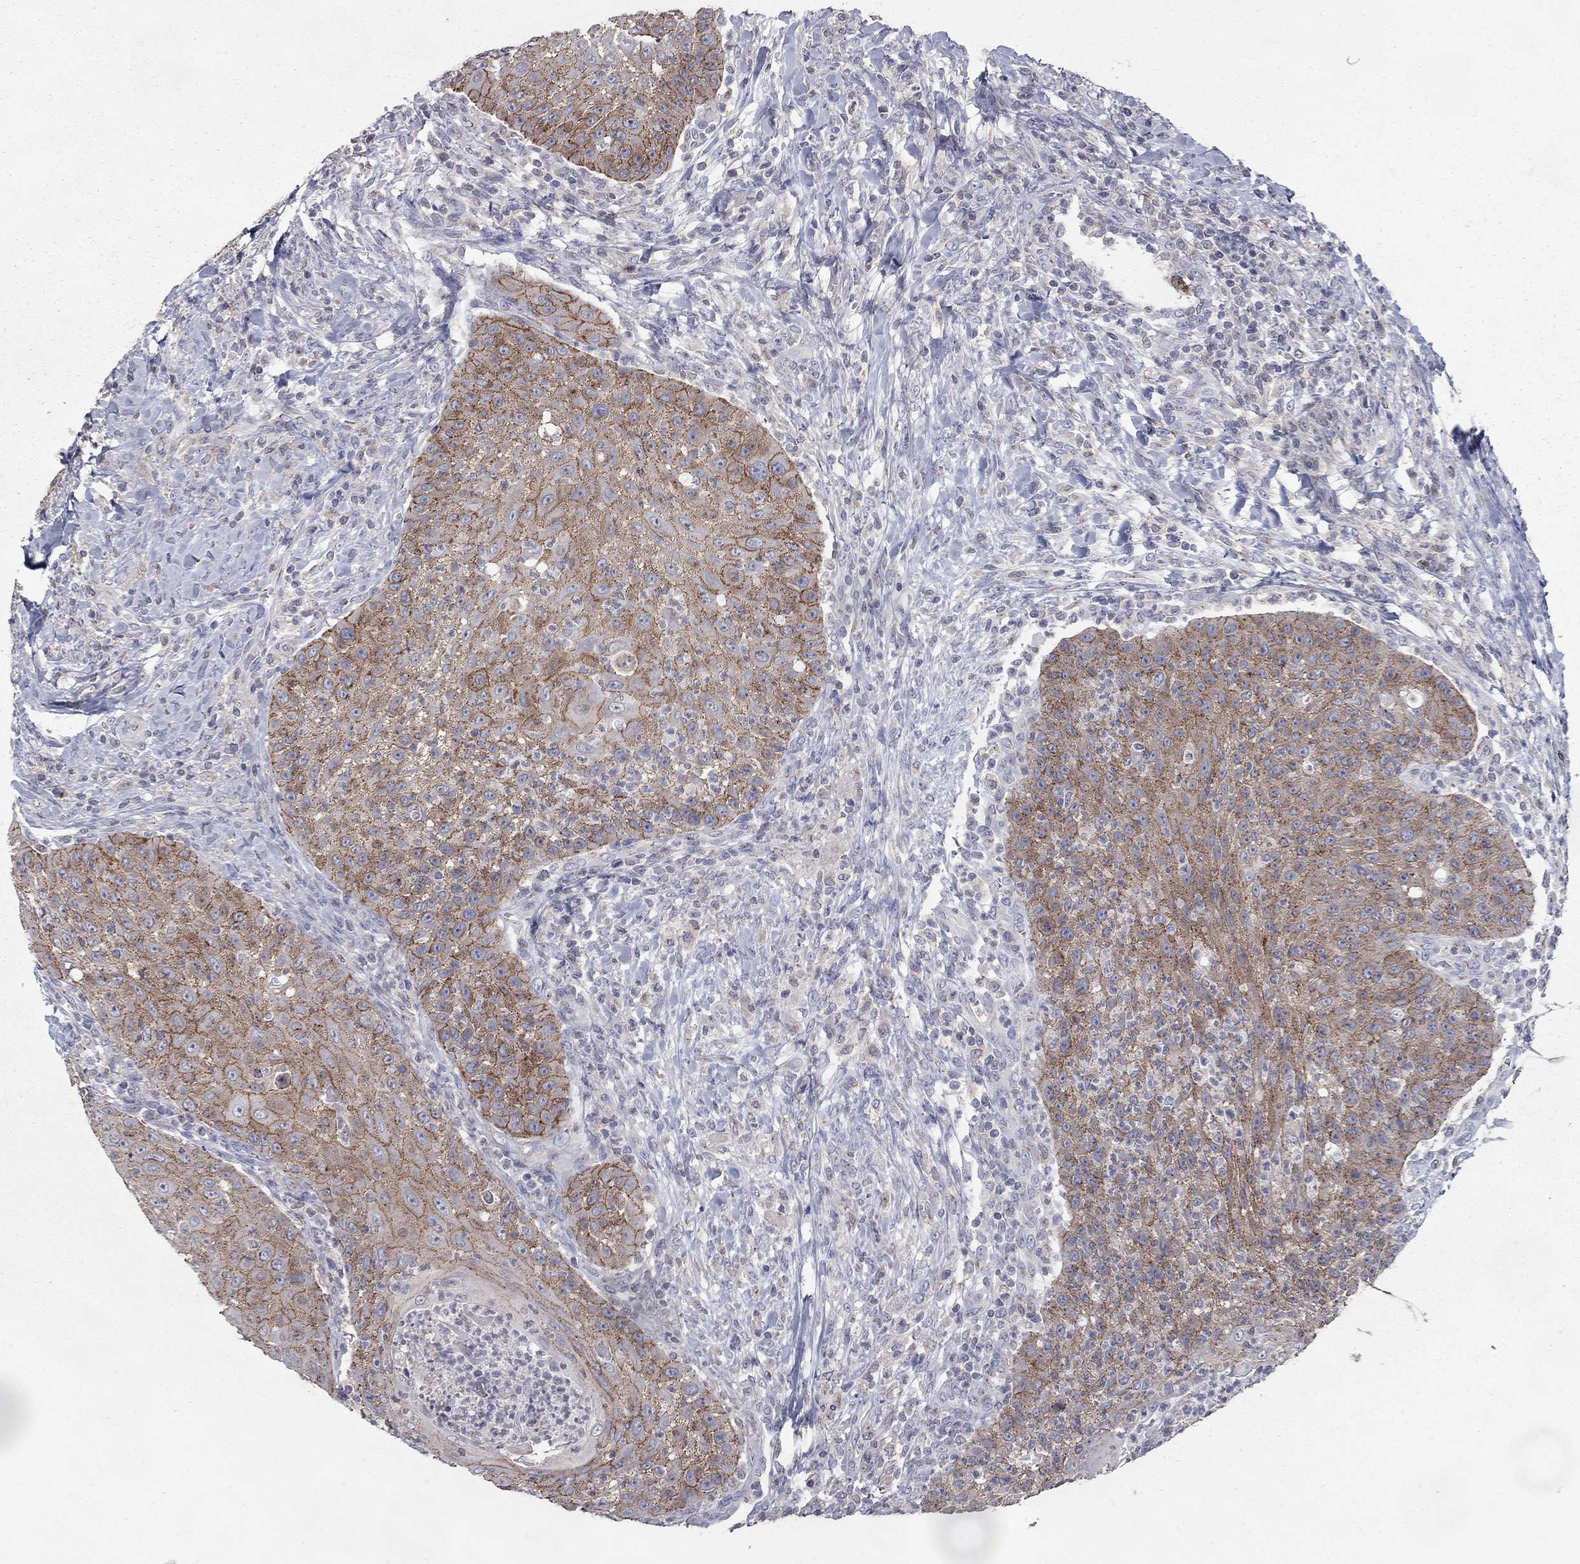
{"staining": {"intensity": "strong", "quantity": "25%-75%", "location": "cytoplasmic/membranous"}, "tissue": "head and neck cancer", "cell_type": "Tumor cells", "image_type": "cancer", "snomed": [{"axis": "morphology", "description": "Squamous cell carcinoma, NOS"}, {"axis": "topography", "description": "Head-Neck"}], "caption": "DAB (3,3'-diaminobenzidine) immunohistochemical staining of squamous cell carcinoma (head and neck) shows strong cytoplasmic/membranous protein staining in about 25%-75% of tumor cells. The staining was performed using DAB (3,3'-diaminobenzidine) to visualize the protein expression in brown, while the nuclei were stained in blue with hematoxylin (Magnification: 20x).", "gene": "KIAA0319L", "patient": {"sex": "male", "age": 69}}